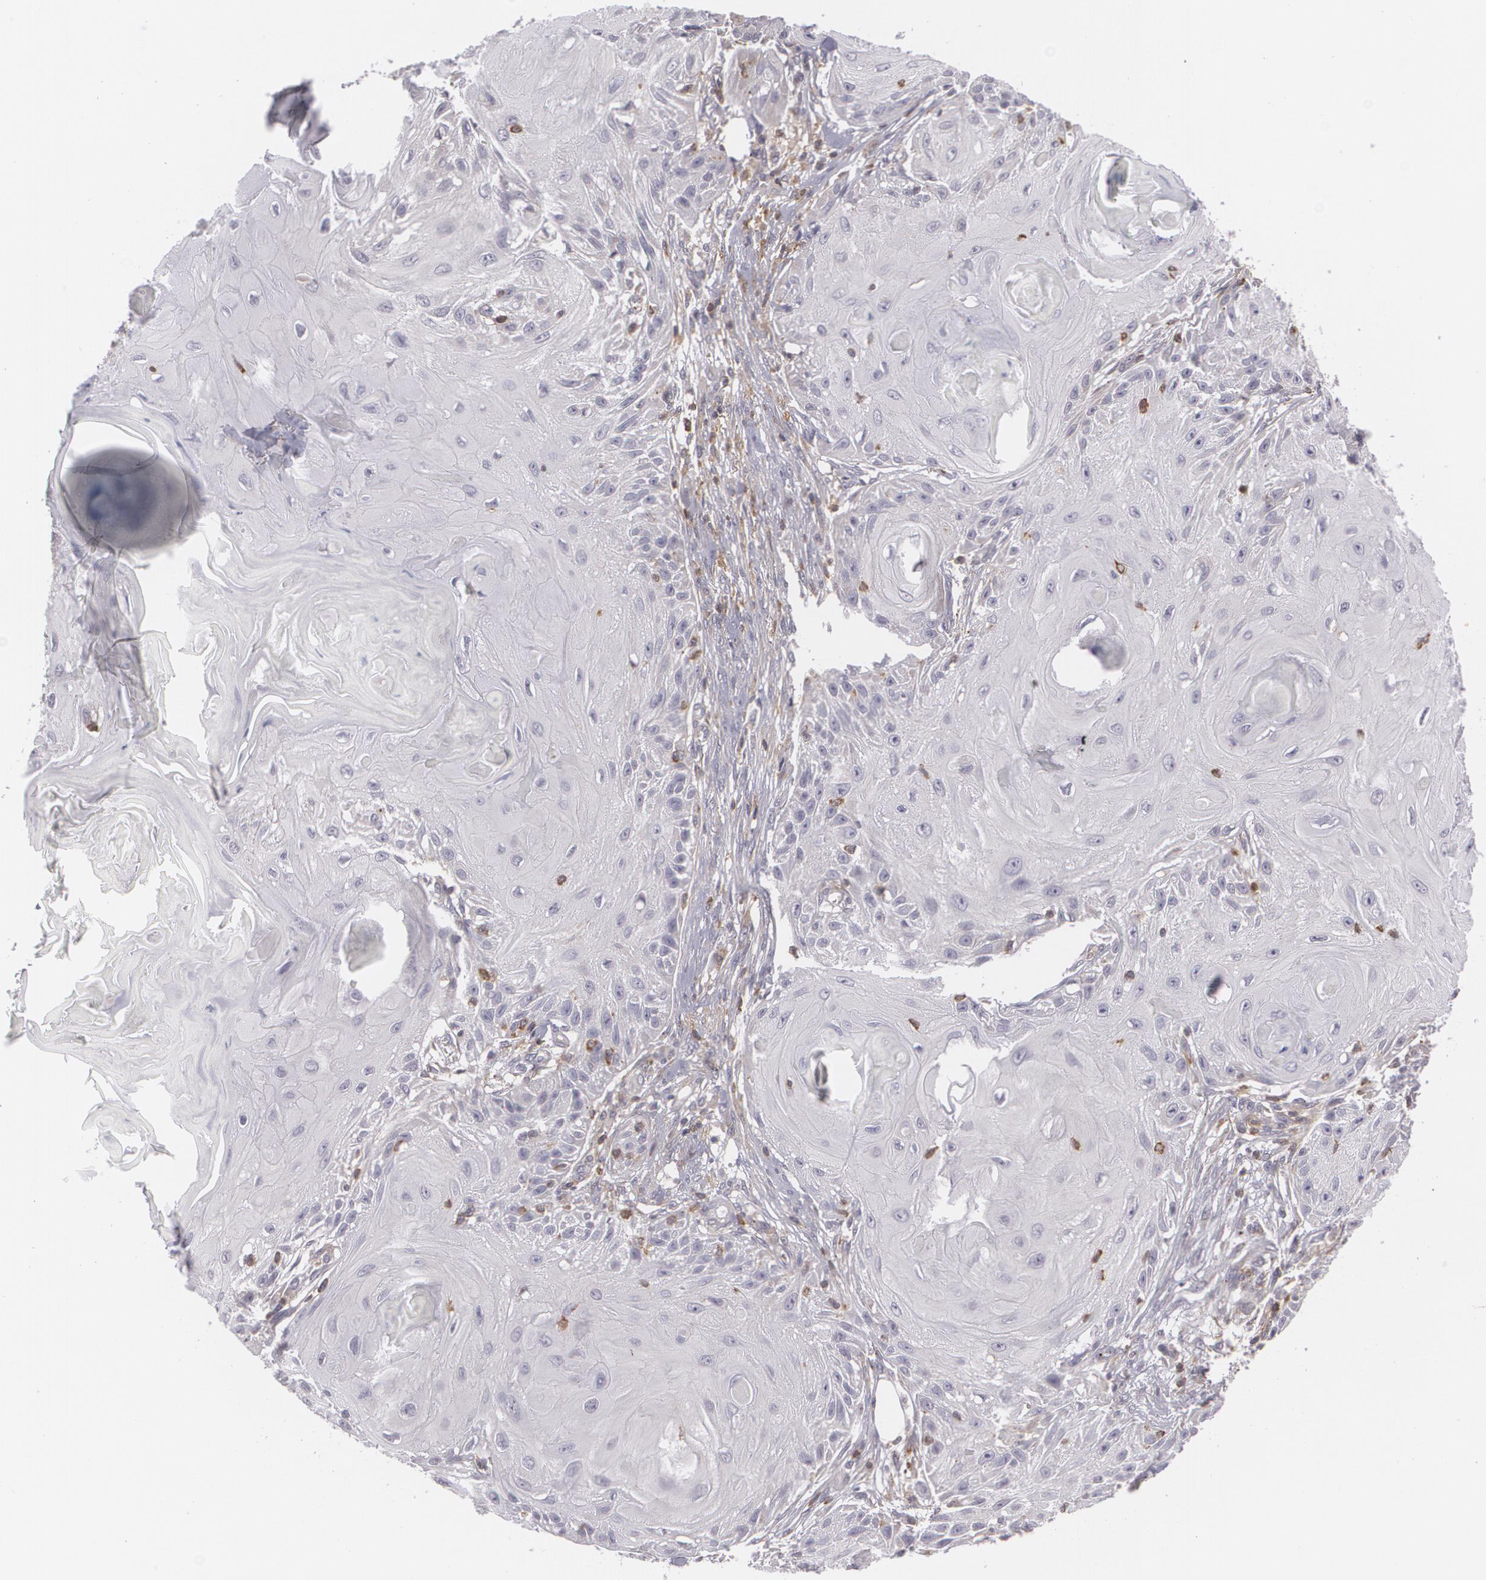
{"staining": {"intensity": "negative", "quantity": "none", "location": "none"}, "tissue": "skin cancer", "cell_type": "Tumor cells", "image_type": "cancer", "snomed": [{"axis": "morphology", "description": "Squamous cell carcinoma, NOS"}, {"axis": "topography", "description": "Skin"}], "caption": "There is no significant positivity in tumor cells of skin squamous cell carcinoma.", "gene": "BIN1", "patient": {"sex": "female", "age": 88}}